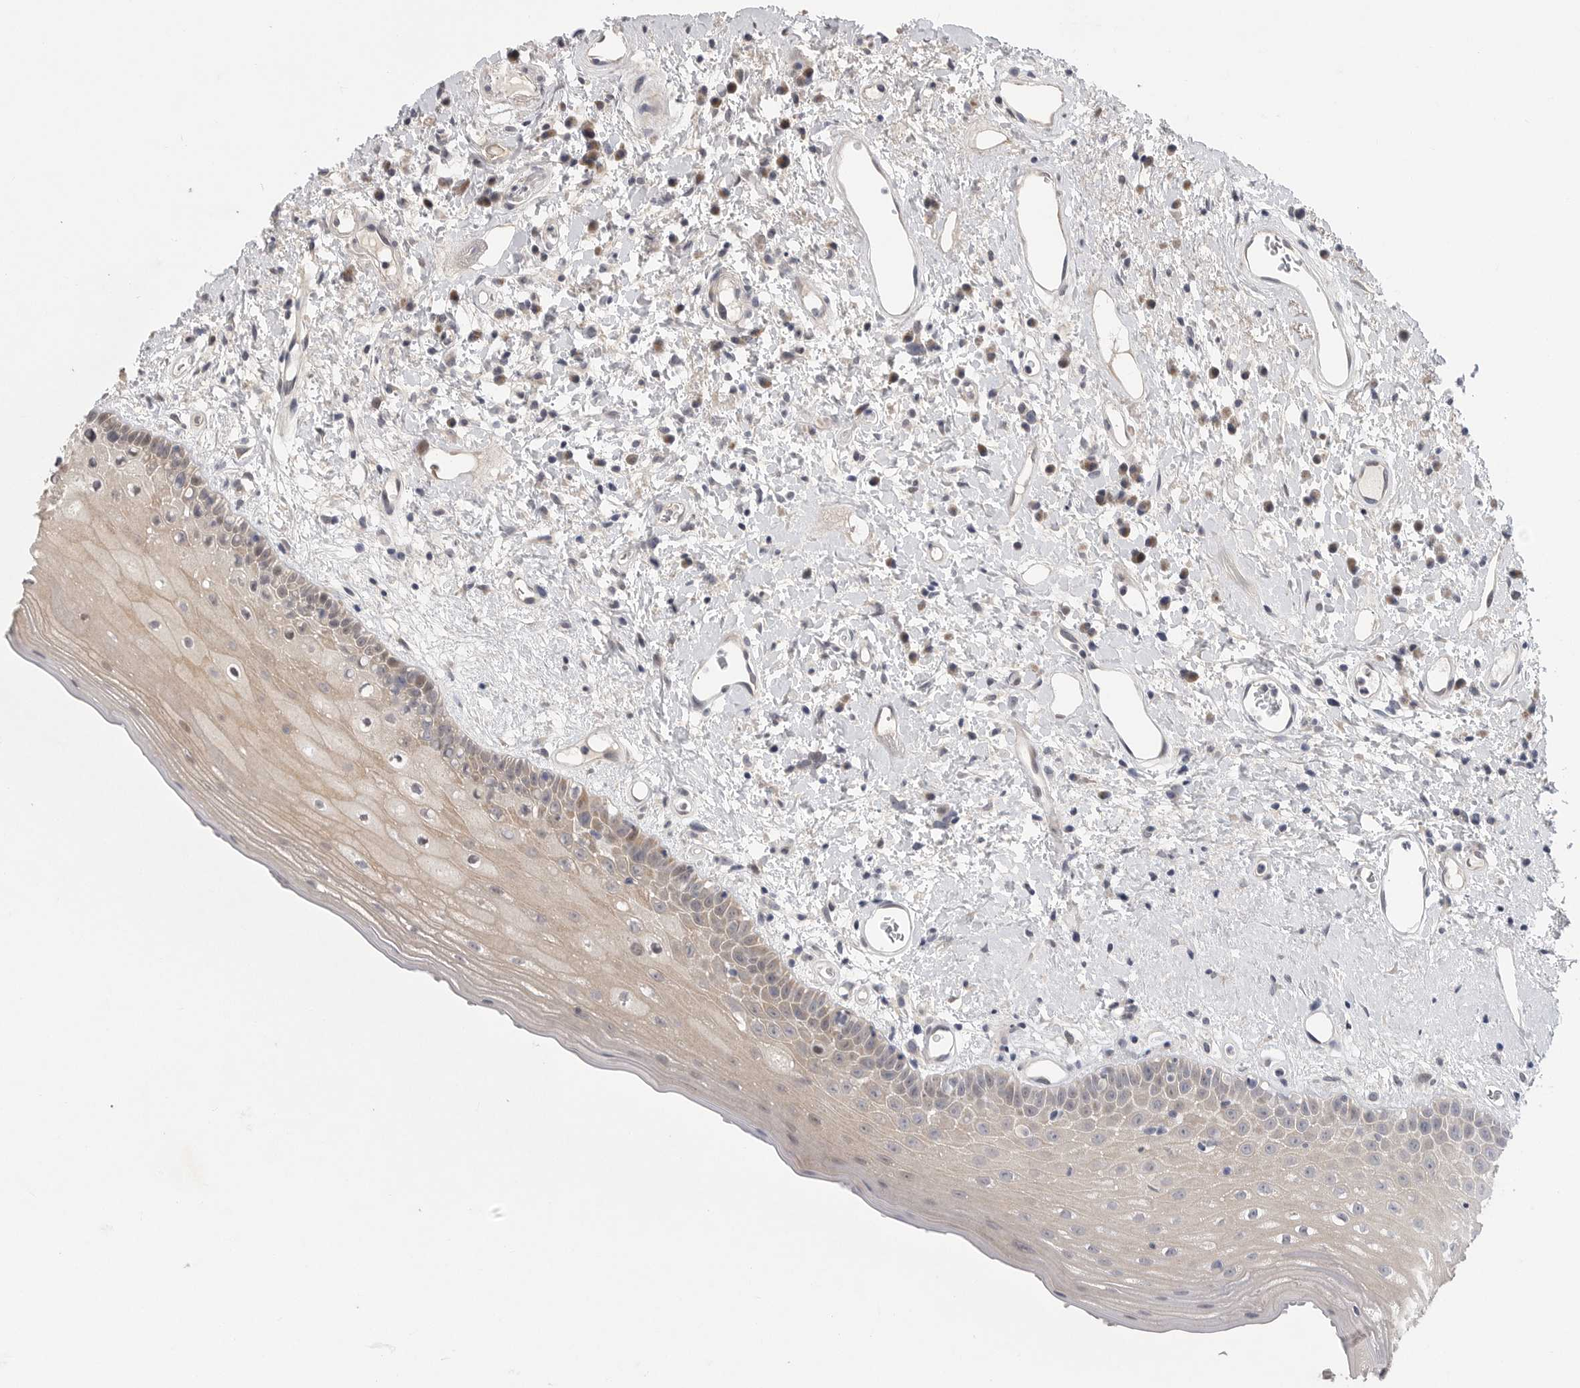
{"staining": {"intensity": "weak", "quantity": "<25%", "location": "cytoplasmic/membranous"}, "tissue": "oral mucosa", "cell_type": "Squamous epithelial cells", "image_type": "normal", "snomed": [{"axis": "morphology", "description": "Normal tissue, NOS"}, {"axis": "topography", "description": "Oral tissue"}], "caption": "Protein analysis of normal oral mucosa displays no significant positivity in squamous epithelial cells.", "gene": "FBXO43", "patient": {"sex": "female", "age": 76}}